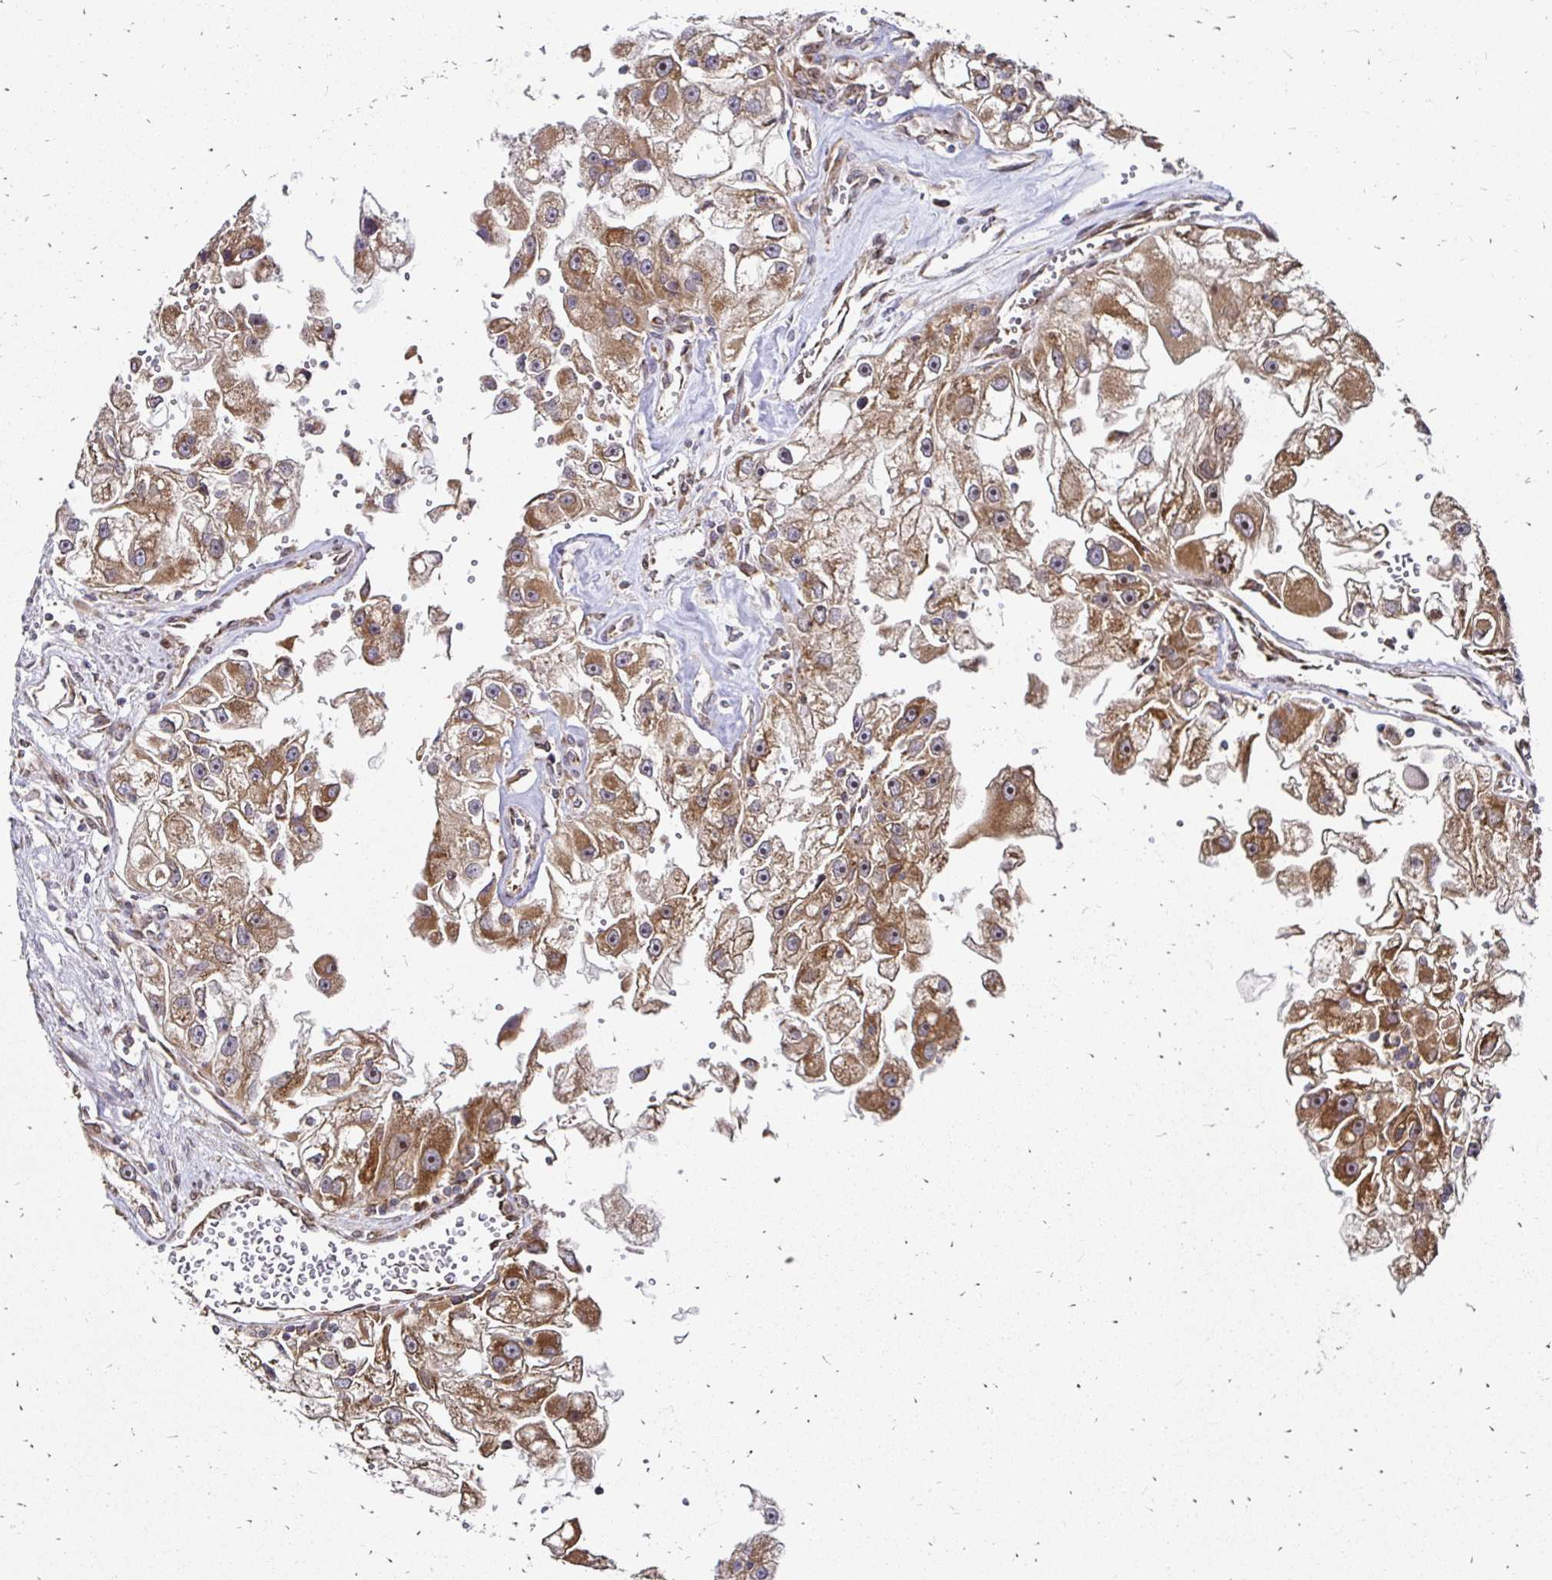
{"staining": {"intensity": "moderate", "quantity": ">75%", "location": "cytoplasmic/membranous"}, "tissue": "renal cancer", "cell_type": "Tumor cells", "image_type": "cancer", "snomed": [{"axis": "morphology", "description": "Adenocarcinoma, NOS"}, {"axis": "topography", "description": "Kidney"}], "caption": "Immunohistochemical staining of human adenocarcinoma (renal) exhibits medium levels of moderate cytoplasmic/membranous protein staining in approximately >75% of tumor cells. The staining is performed using DAB brown chromogen to label protein expression. The nuclei are counter-stained blue using hematoxylin.", "gene": "ZW10", "patient": {"sex": "male", "age": 63}}